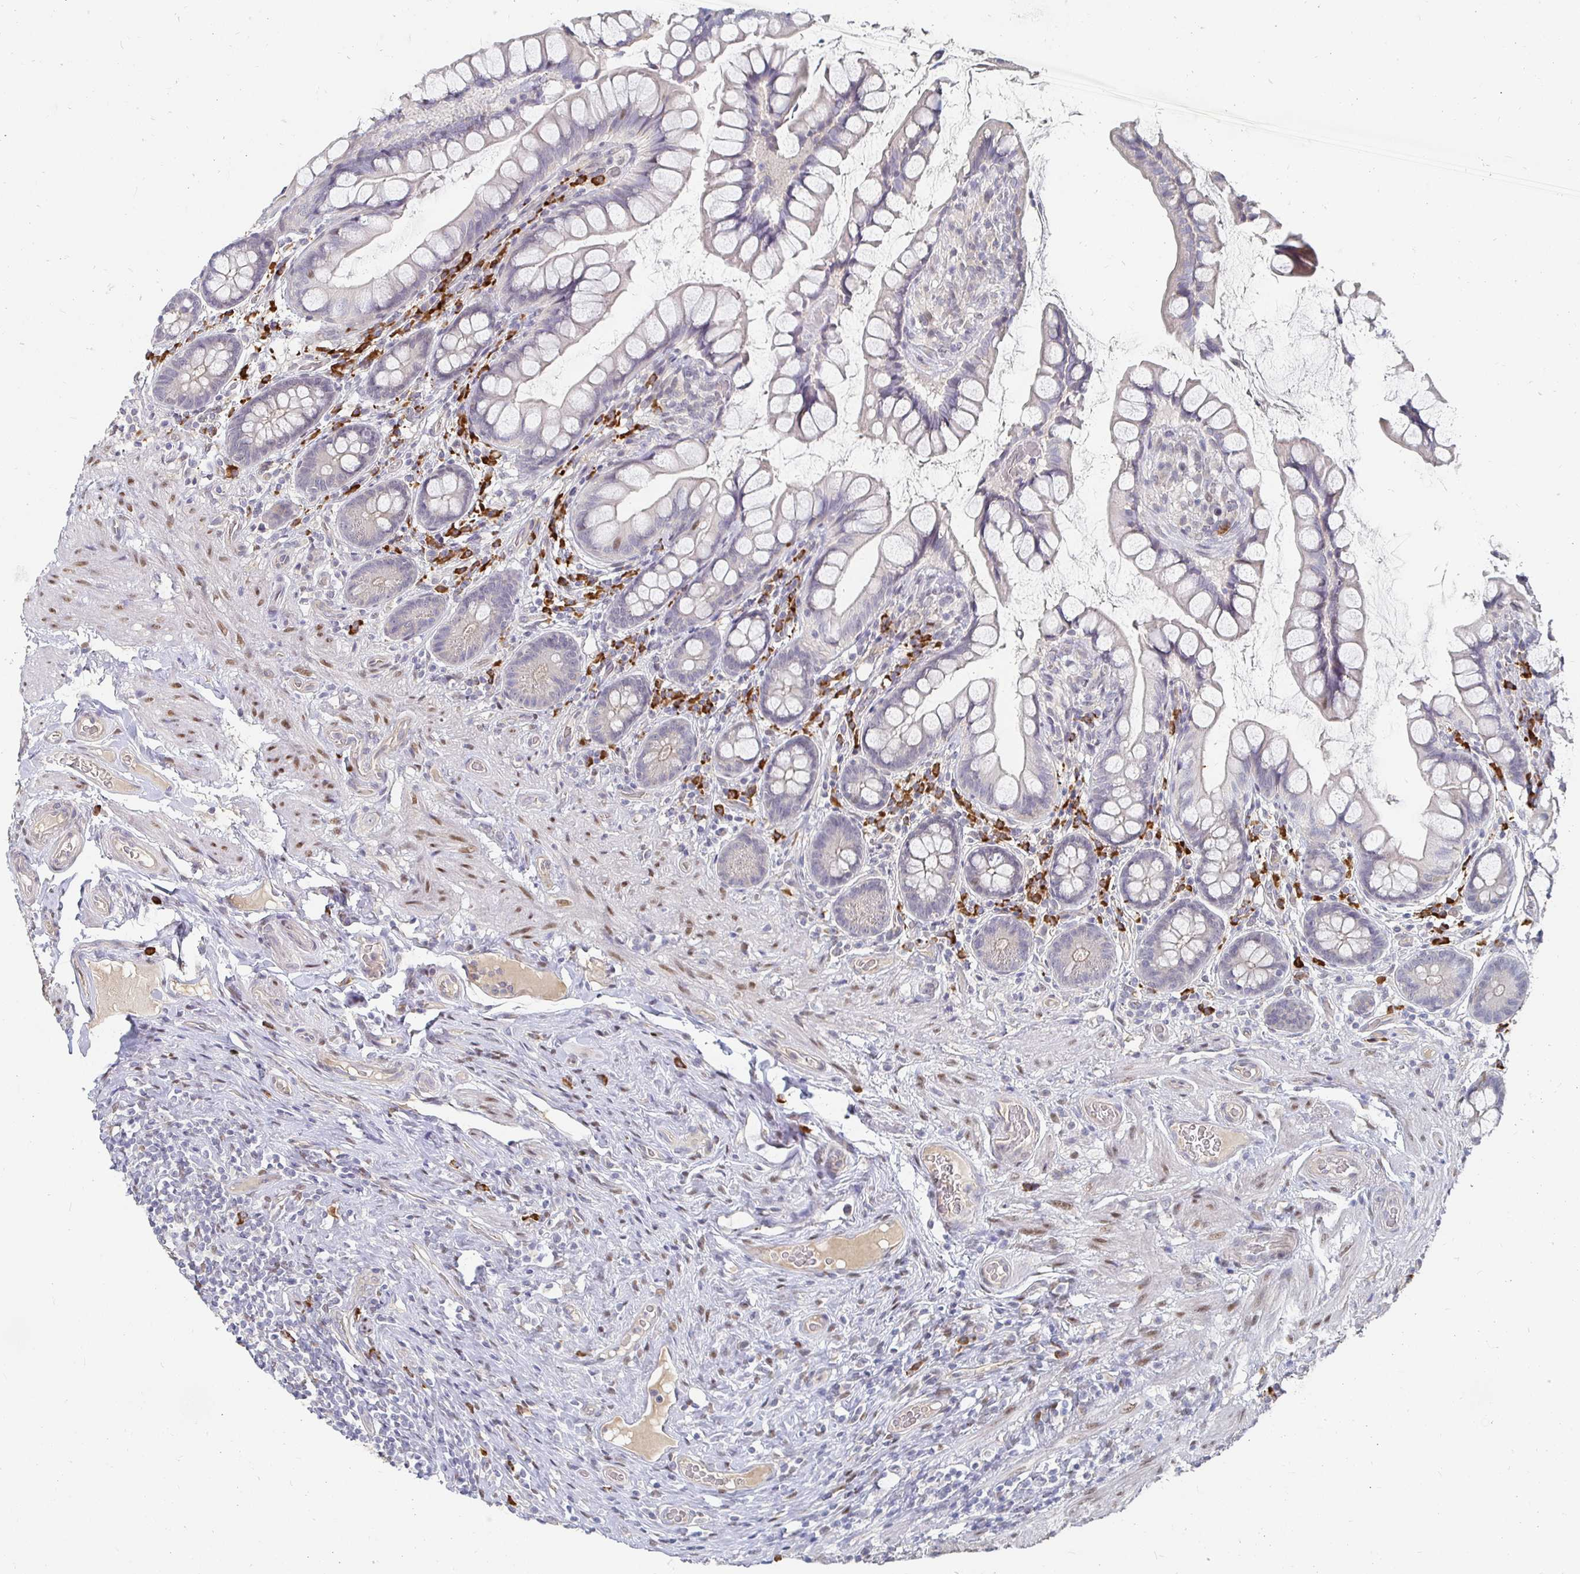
{"staining": {"intensity": "negative", "quantity": "none", "location": "none"}, "tissue": "small intestine", "cell_type": "Glandular cells", "image_type": "normal", "snomed": [{"axis": "morphology", "description": "Normal tissue, NOS"}, {"axis": "topography", "description": "Small intestine"}], "caption": "Glandular cells are negative for protein expression in normal human small intestine.", "gene": "MEIS1", "patient": {"sex": "male", "age": 70}}